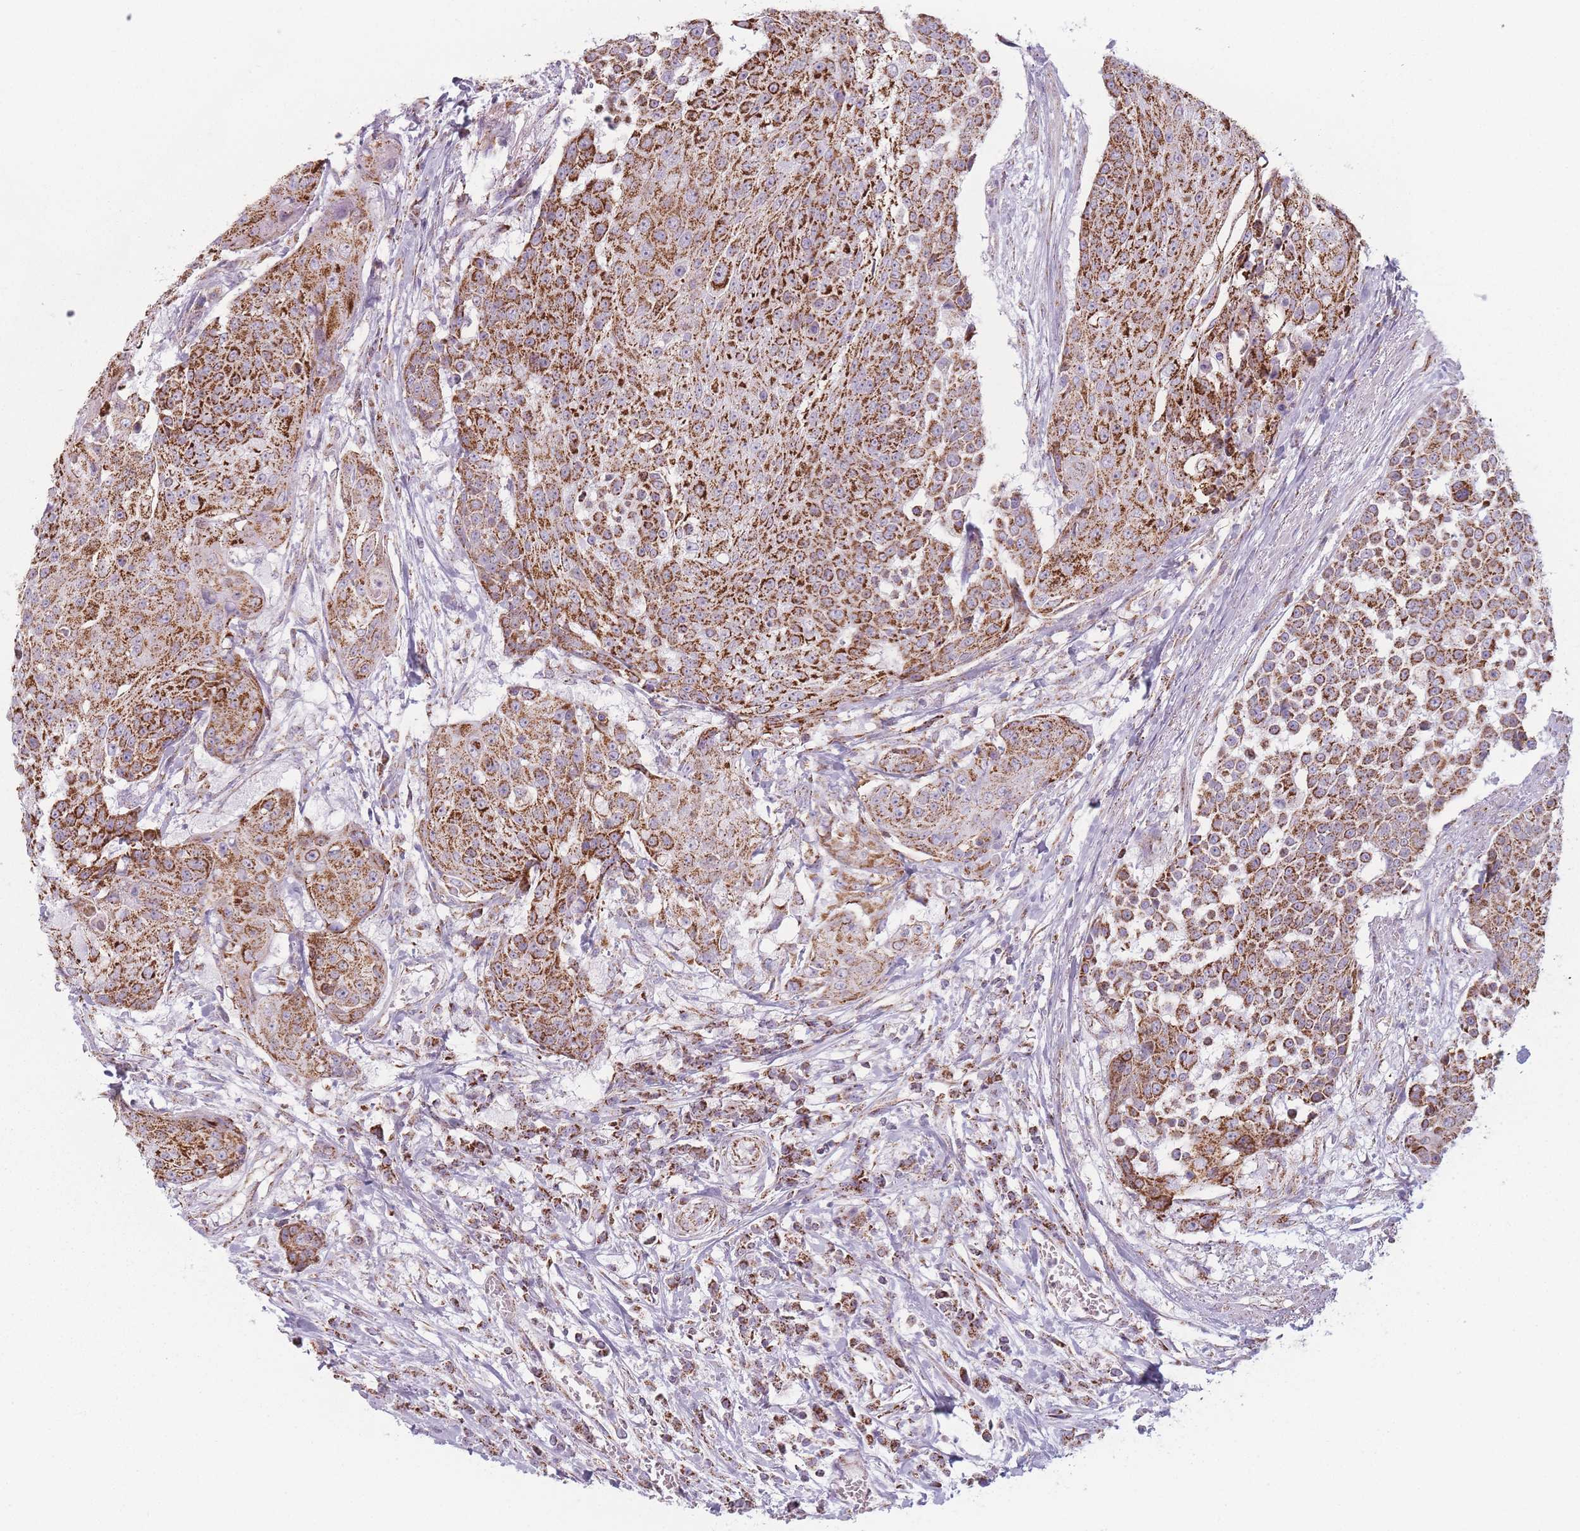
{"staining": {"intensity": "strong", "quantity": ">75%", "location": "cytoplasmic/membranous"}, "tissue": "urothelial cancer", "cell_type": "Tumor cells", "image_type": "cancer", "snomed": [{"axis": "morphology", "description": "Urothelial carcinoma, High grade"}, {"axis": "topography", "description": "Urinary bladder"}], "caption": "Immunohistochemistry (IHC) micrograph of urothelial carcinoma (high-grade) stained for a protein (brown), which reveals high levels of strong cytoplasmic/membranous positivity in approximately >75% of tumor cells.", "gene": "DCHS1", "patient": {"sex": "female", "age": 63}}